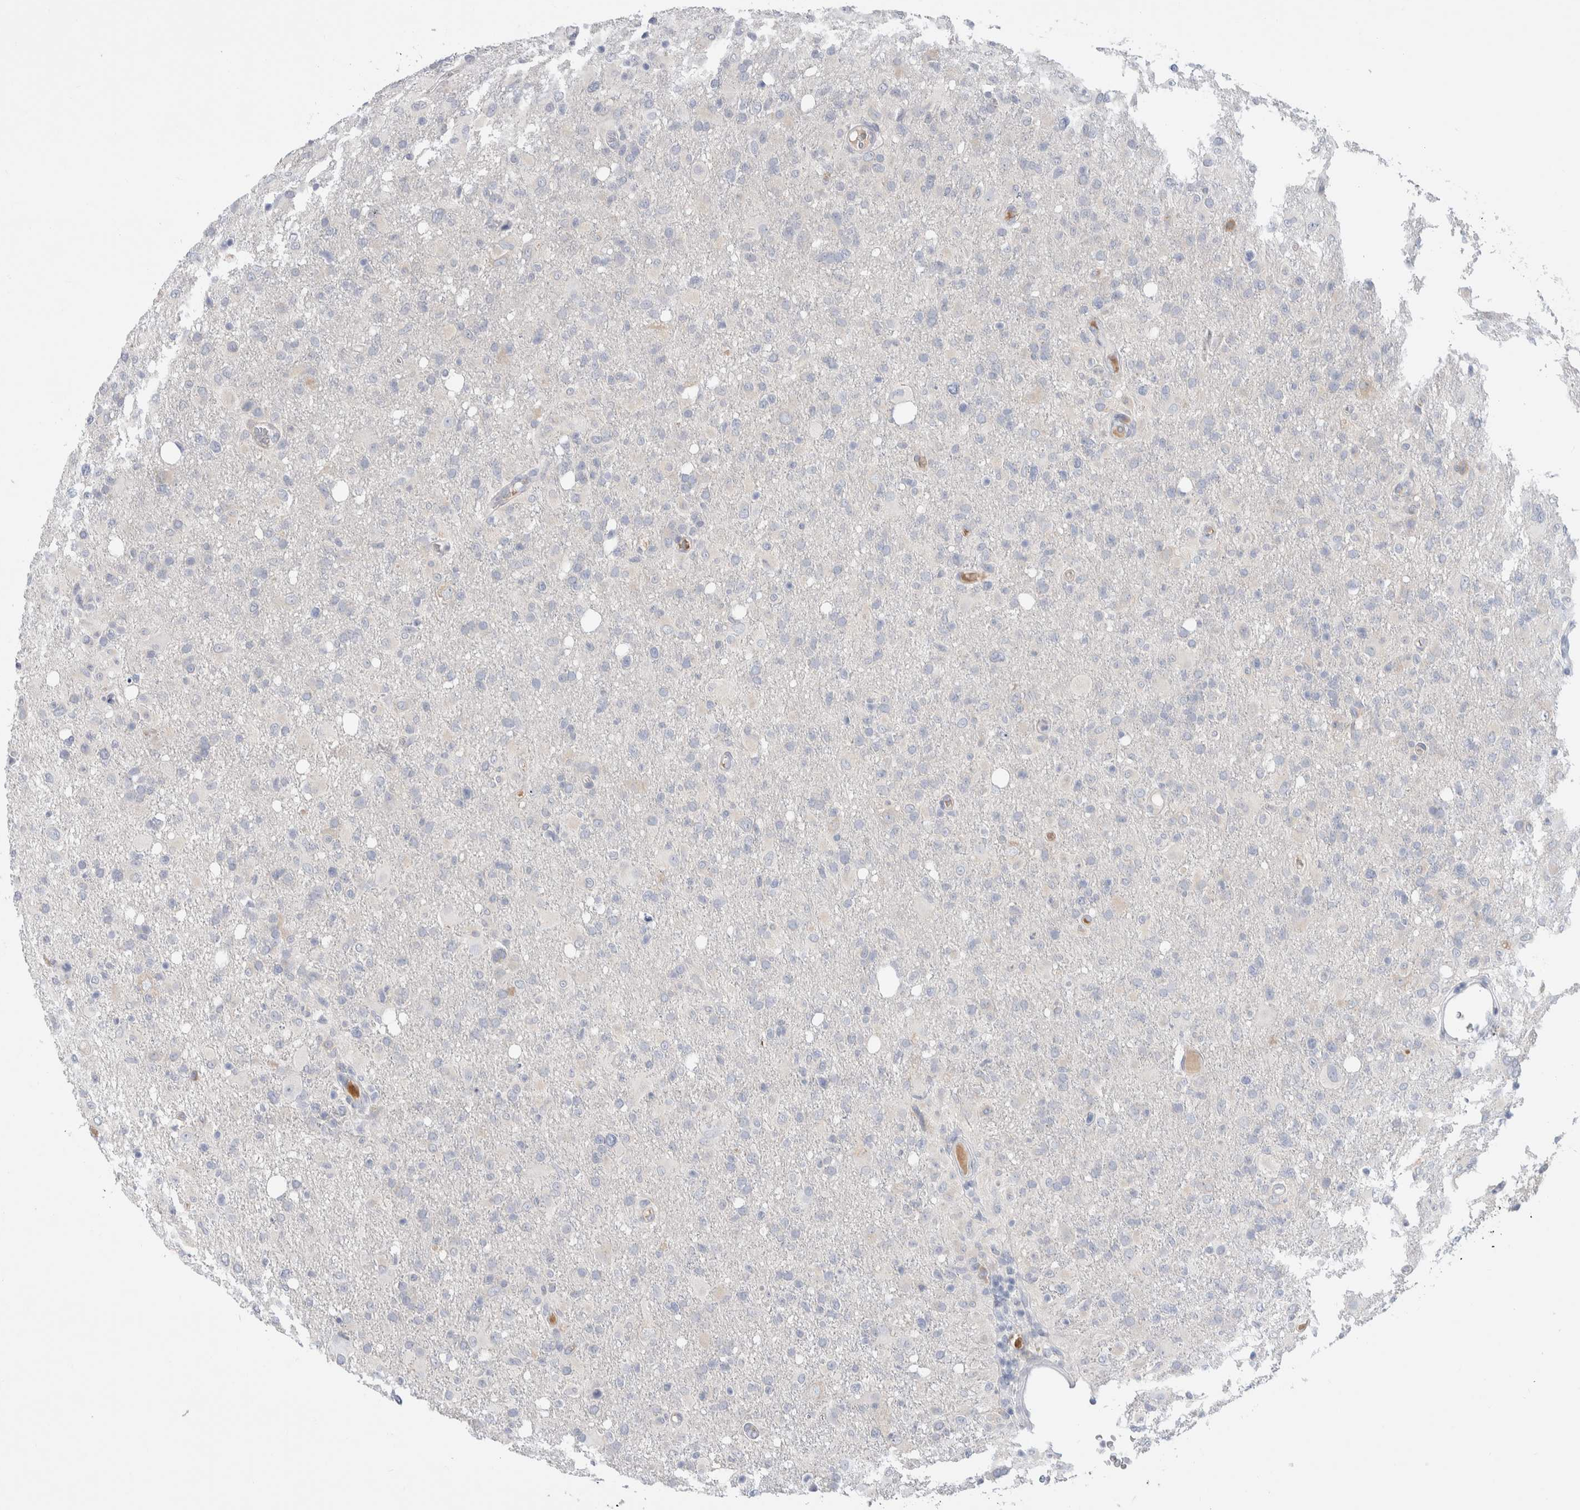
{"staining": {"intensity": "negative", "quantity": "none", "location": "none"}, "tissue": "glioma", "cell_type": "Tumor cells", "image_type": "cancer", "snomed": [{"axis": "morphology", "description": "Glioma, malignant, High grade"}, {"axis": "topography", "description": "Brain"}], "caption": "Immunohistochemistry (IHC) photomicrograph of neoplastic tissue: human glioma stained with DAB (3,3'-diaminobenzidine) shows no significant protein expression in tumor cells. The staining is performed using DAB brown chromogen with nuclei counter-stained in using hematoxylin.", "gene": "RUSF1", "patient": {"sex": "female", "age": 57}}